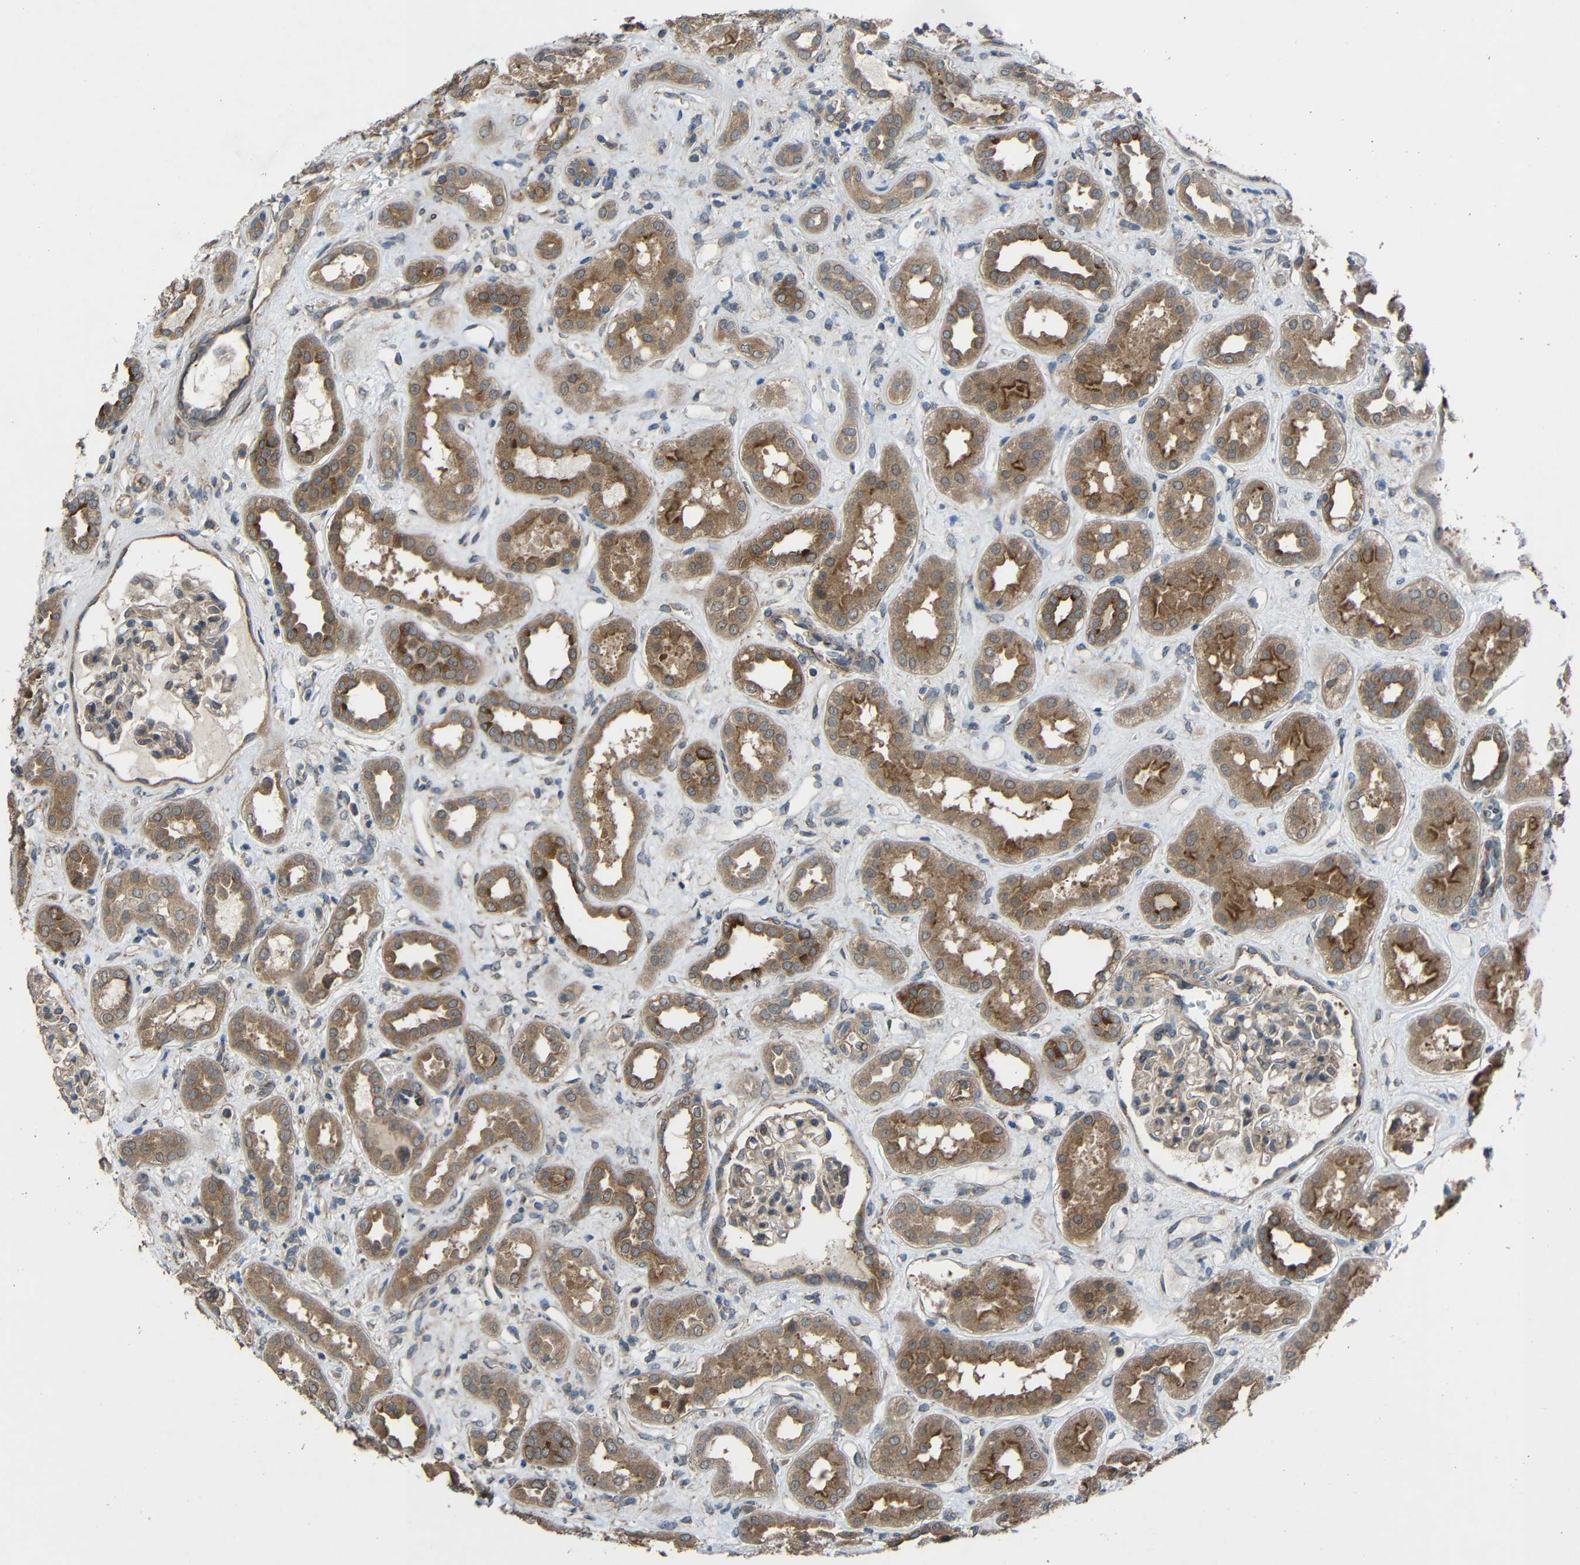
{"staining": {"intensity": "weak", "quantity": "25%-75%", "location": "cytoplasmic/membranous"}, "tissue": "kidney", "cell_type": "Cells in glomeruli", "image_type": "normal", "snomed": [{"axis": "morphology", "description": "Normal tissue, NOS"}, {"axis": "topography", "description": "Kidney"}], "caption": "Immunohistochemistry (IHC) of benign human kidney shows low levels of weak cytoplasmic/membranous staining in approximately 25%-75% of cells in glomeruli.", "gene": "CHST9", "patient": {"sex": "male", "age": 59}}